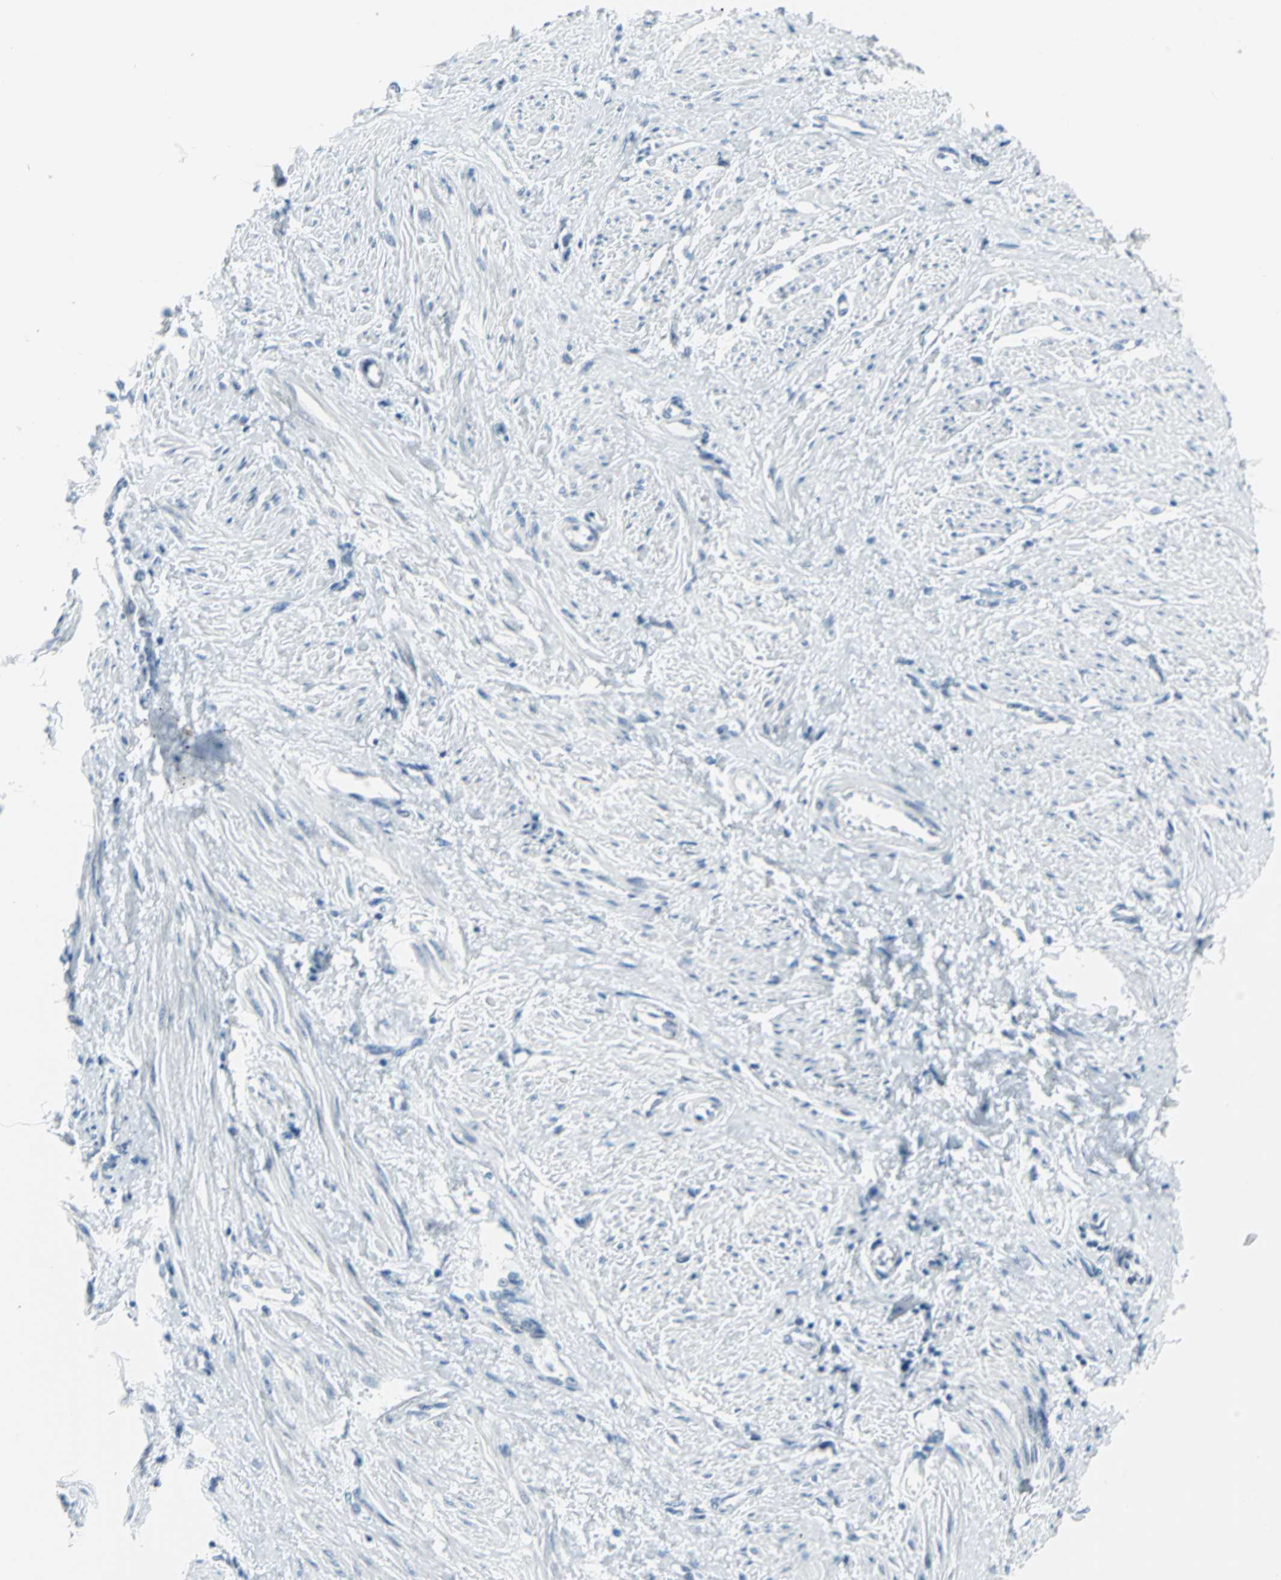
{"staining": {"intensity": "negative", "quantity": "none", "location": "none"}, "tissue": "smooth muscle", "cell_type": "Smooth muscle cells", "image_type": "normal", "snomed": [{"axis": "morphology", "description": "Normal tissue, NOS"}, {"axis": "topography", "description": "Smooth muscle"}, {"axis": "topography", "description": "Uterus"}], "caption": "Immunohistochemical staining of normal human smooth muscle demonstrates no significant expression in smooth muscle cells. (DAB IHC with hematoxylin counter stain).", "gene": "DNAI2", "patient": {"sex": "female", "age": 39}}